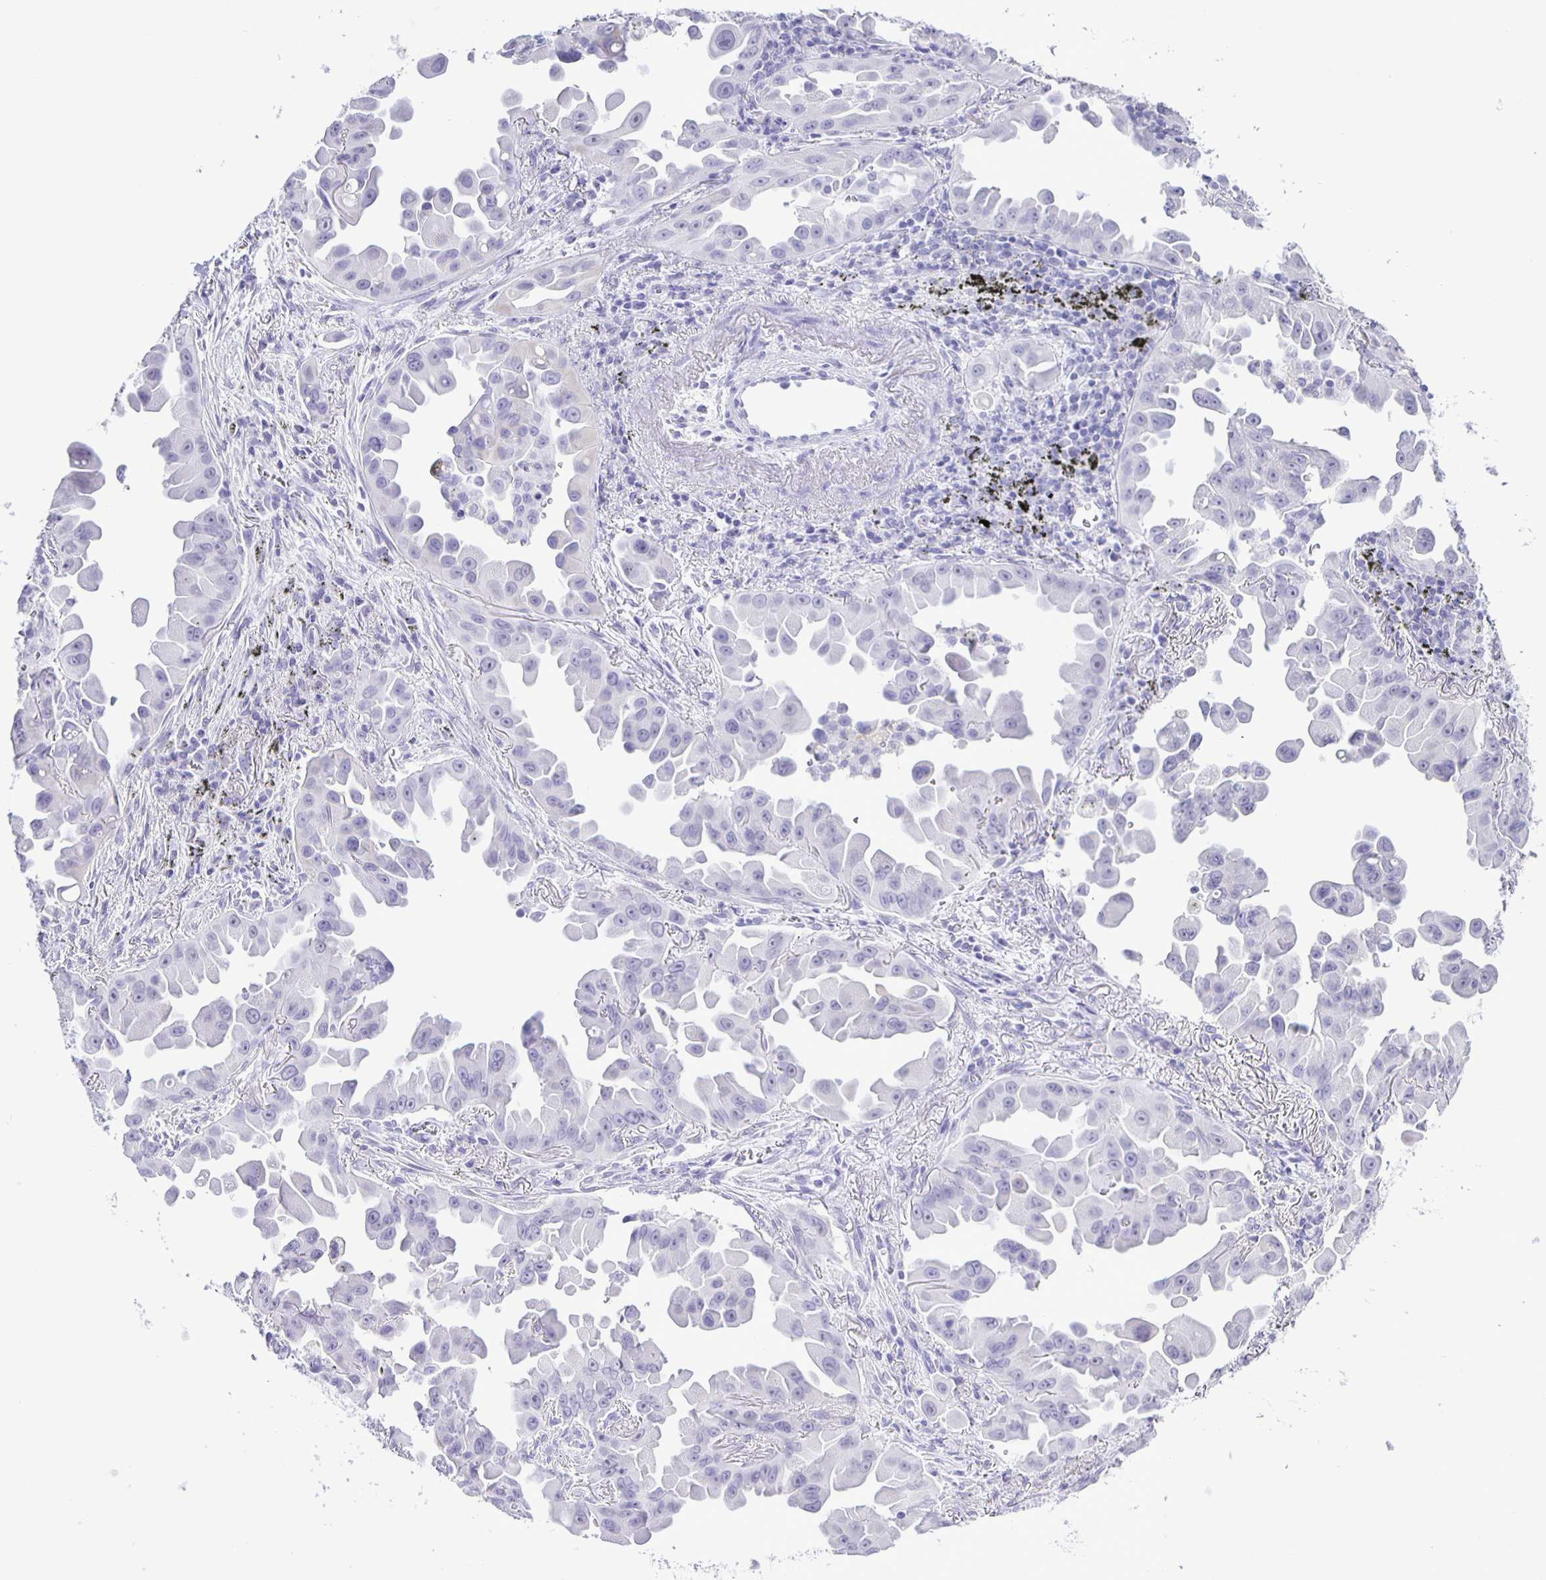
{"staining": {"intensity": "negative", "quantity": "none", "location": "none"}, "tissue": "lung cancer", "cell_type": "Tumor cells", "image_type": "cancer", "snomed": [{"axis": "morphology", "description": "Adenocarcinoma, NOS"}, {"axis": "topography", "description": "Lung"}], "caption": "IHC of lung cancer exhibits no expression in tumor cells.", "gene": "EZHIP", "patient": {"sex": "male", "age": 68}}